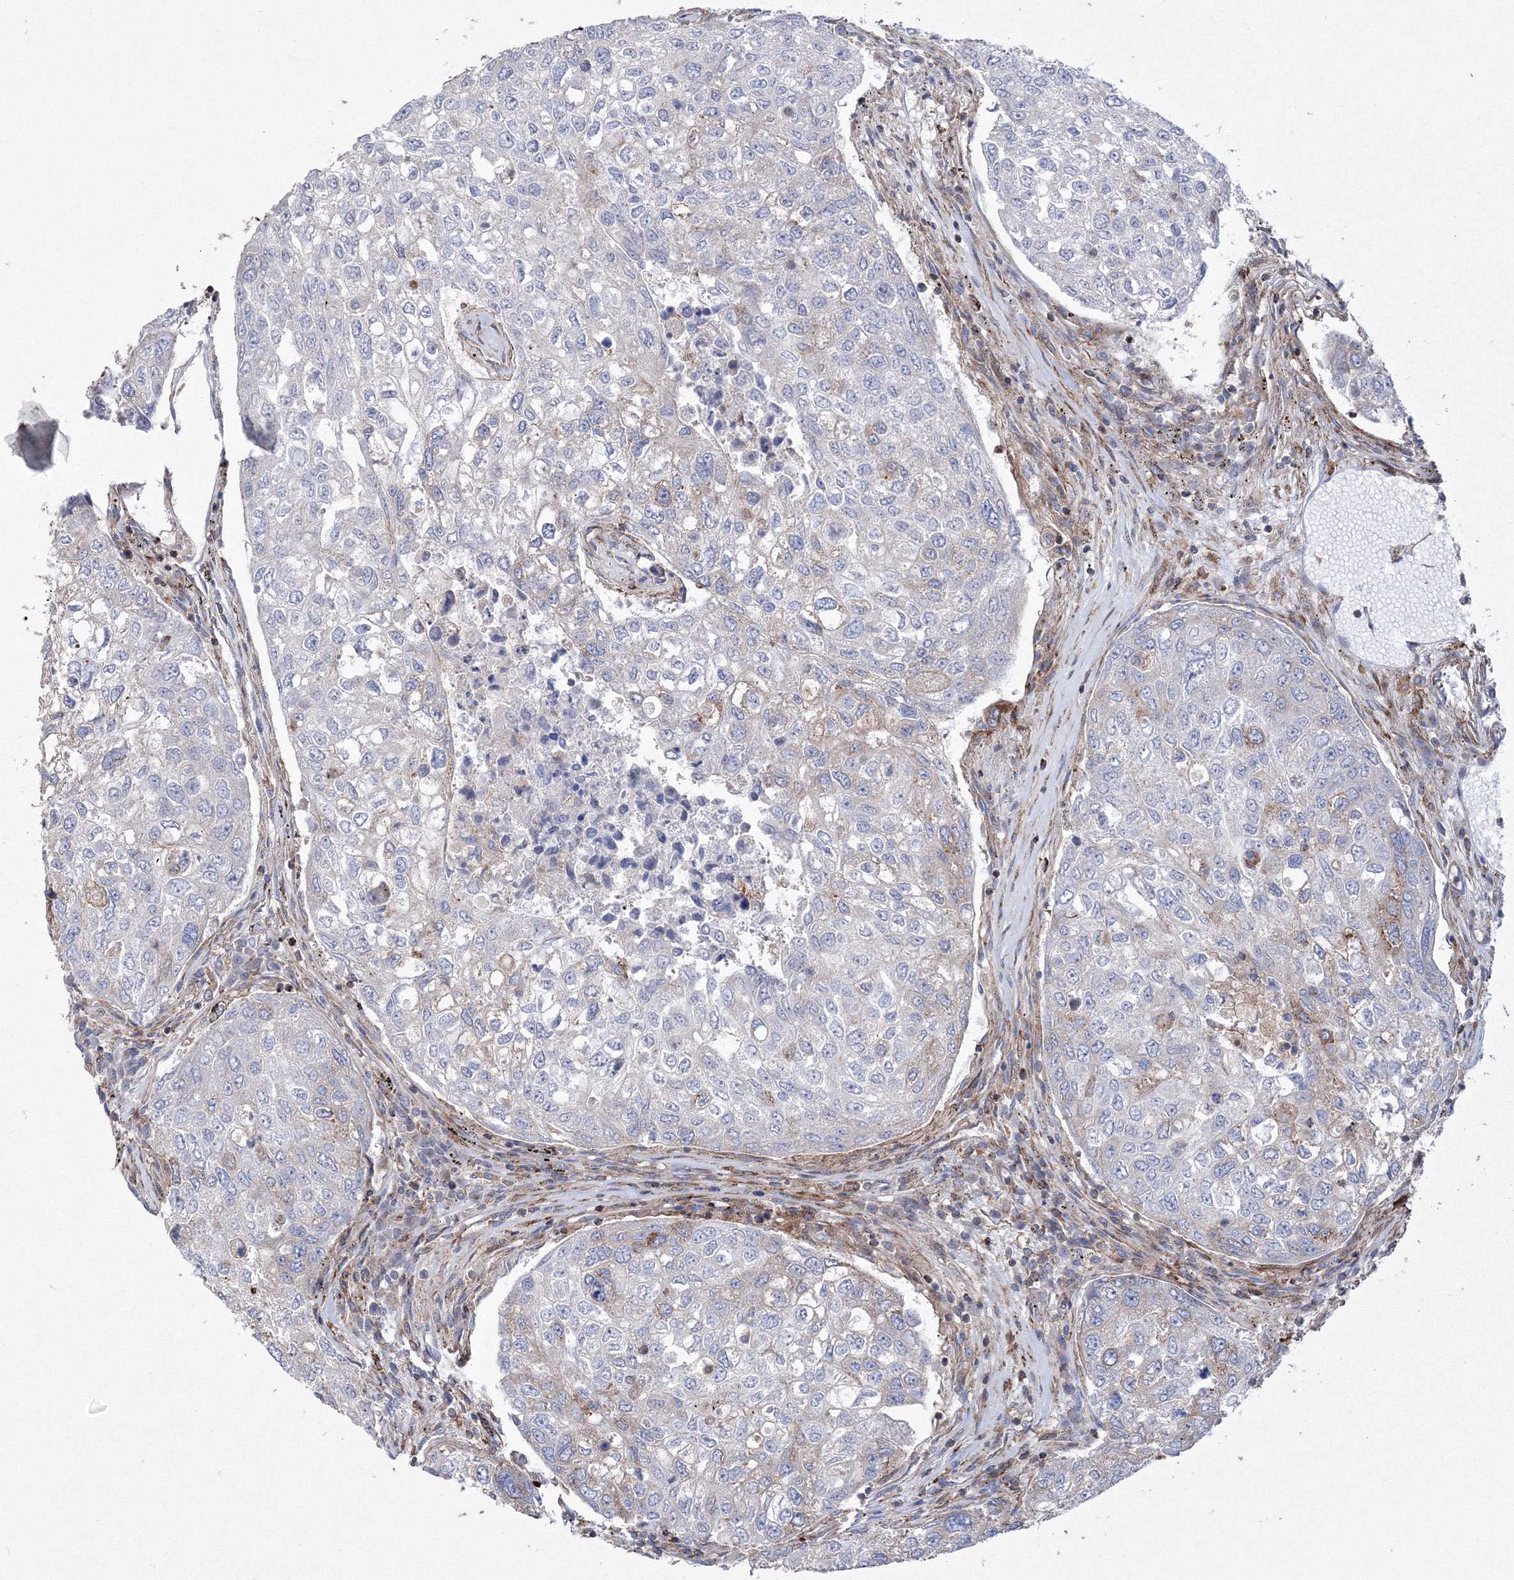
{"staining": {"intensity": "moderate", "quantity": "<25%", "location": "cytoplasmic/membranous"}, "tissue": "urothelial cancer", "cell_type": "Tumor cells", "image_type": "cancer", "snomed": [{"axis": "morphology", "description": "Urothelial carcinoma, High grade"}, {"axis": "topography", "description": "Lymph node"}, {"axis": "topography", "description": "Urinary bladder"}], "caption": "Protein expression by immunohistochemistry demonstrates moderate cytoplasmic/membranous expression in about <25% of tumor cells in urothelial carcinoma (high-grade).", "gene": "GPR82", "patient": {"sex": "male", "age": 51}}